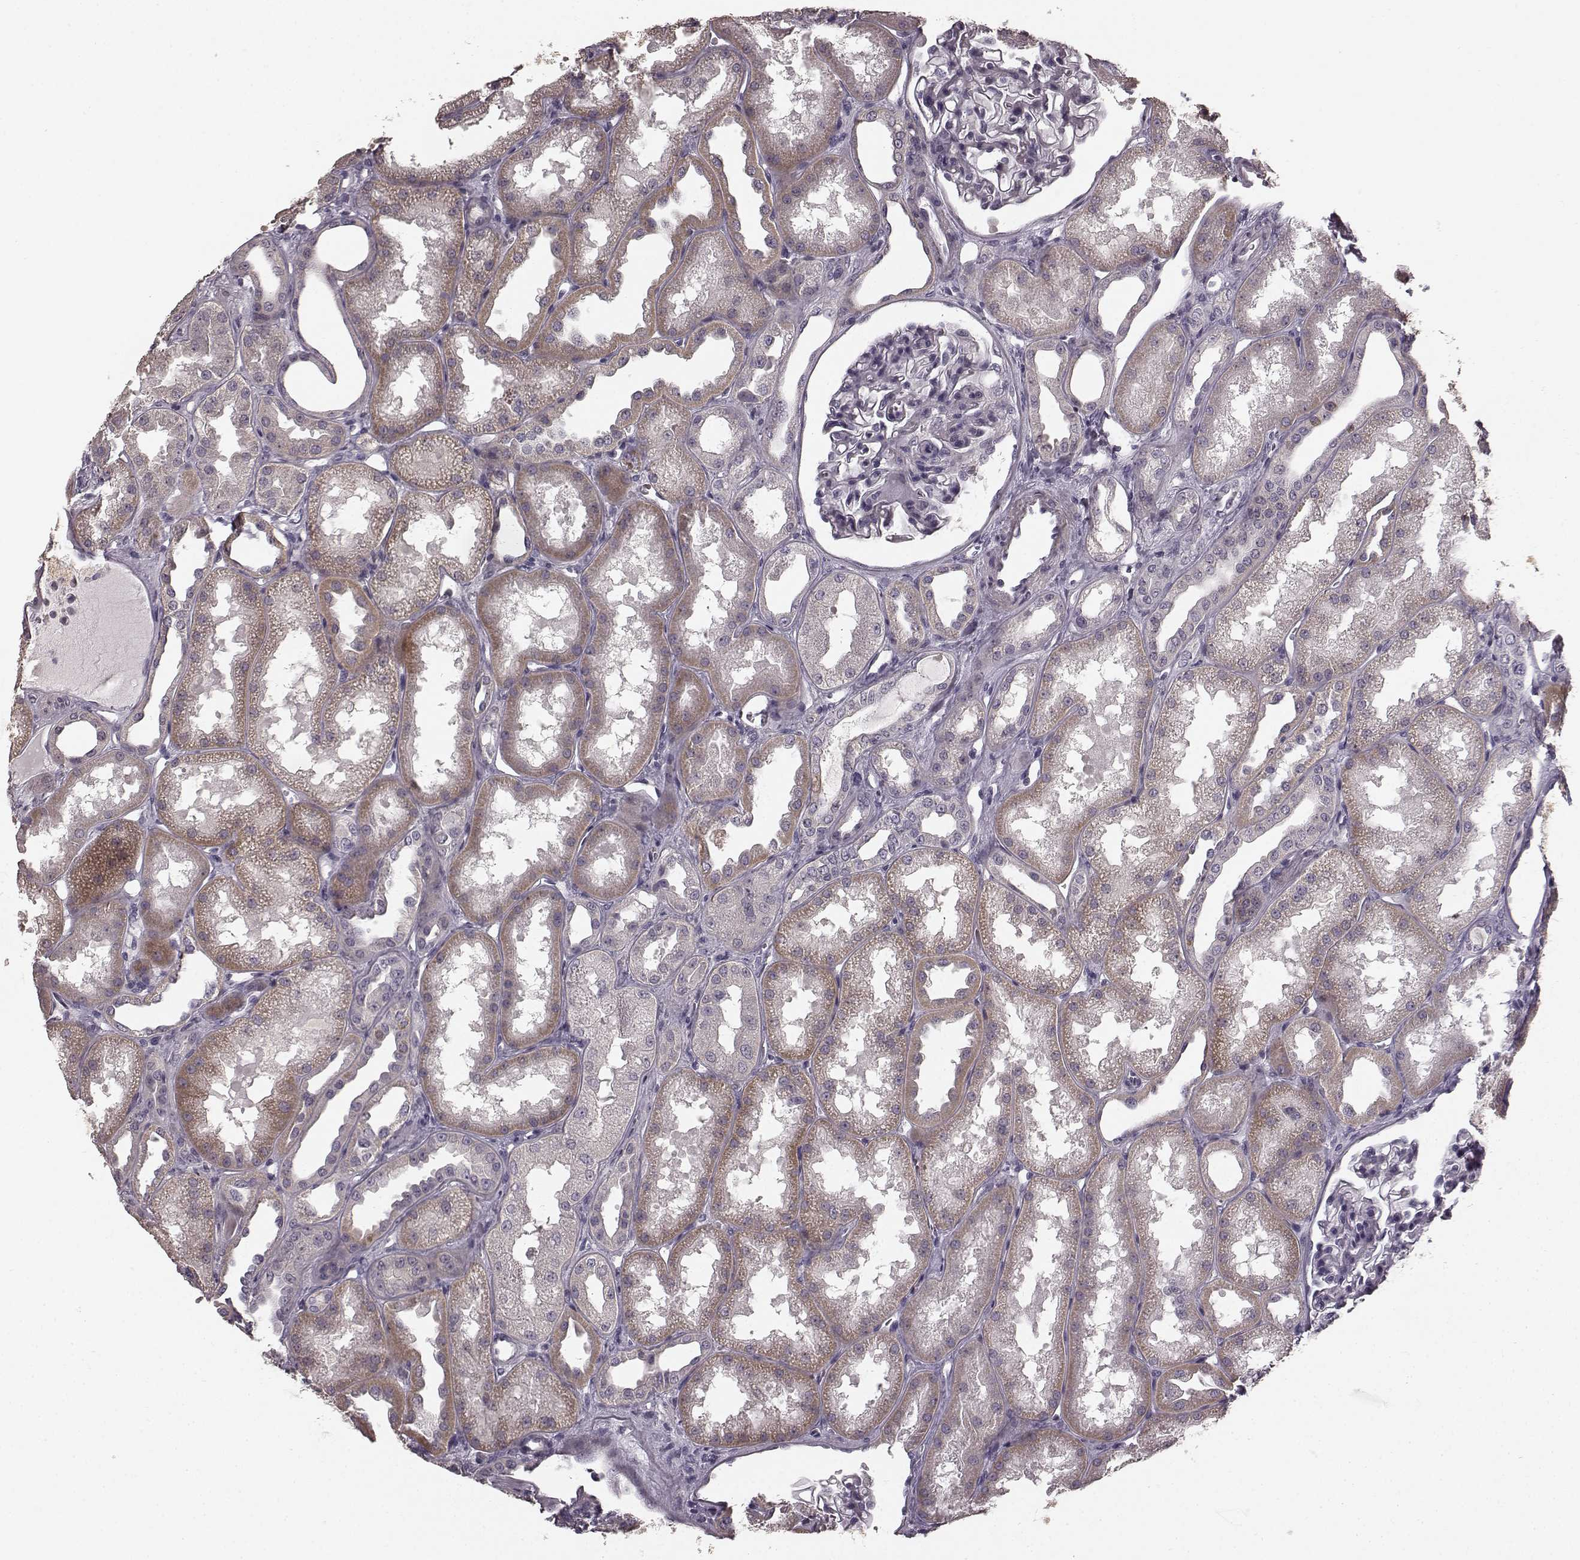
{"staining": {"intensity": "negative", "quantity": "none", "location": "none"}, "tissue": "kidney", "cell_type": "Cells in glomeruli", "image_type": "normal", "snomed": [{"axis": "morphology", "description": "Normal tissue, NOS"}, {"axis": "topography", "description": "Kidney"}], "caption": "A high-resolution image shows immunohistochemistry (IHC) staining of unremarkable kidney, which reveals no significant positivity in cells in glomeruli.", "gene": "RIT2", "patient": {"sex": "male", "age": 61}}